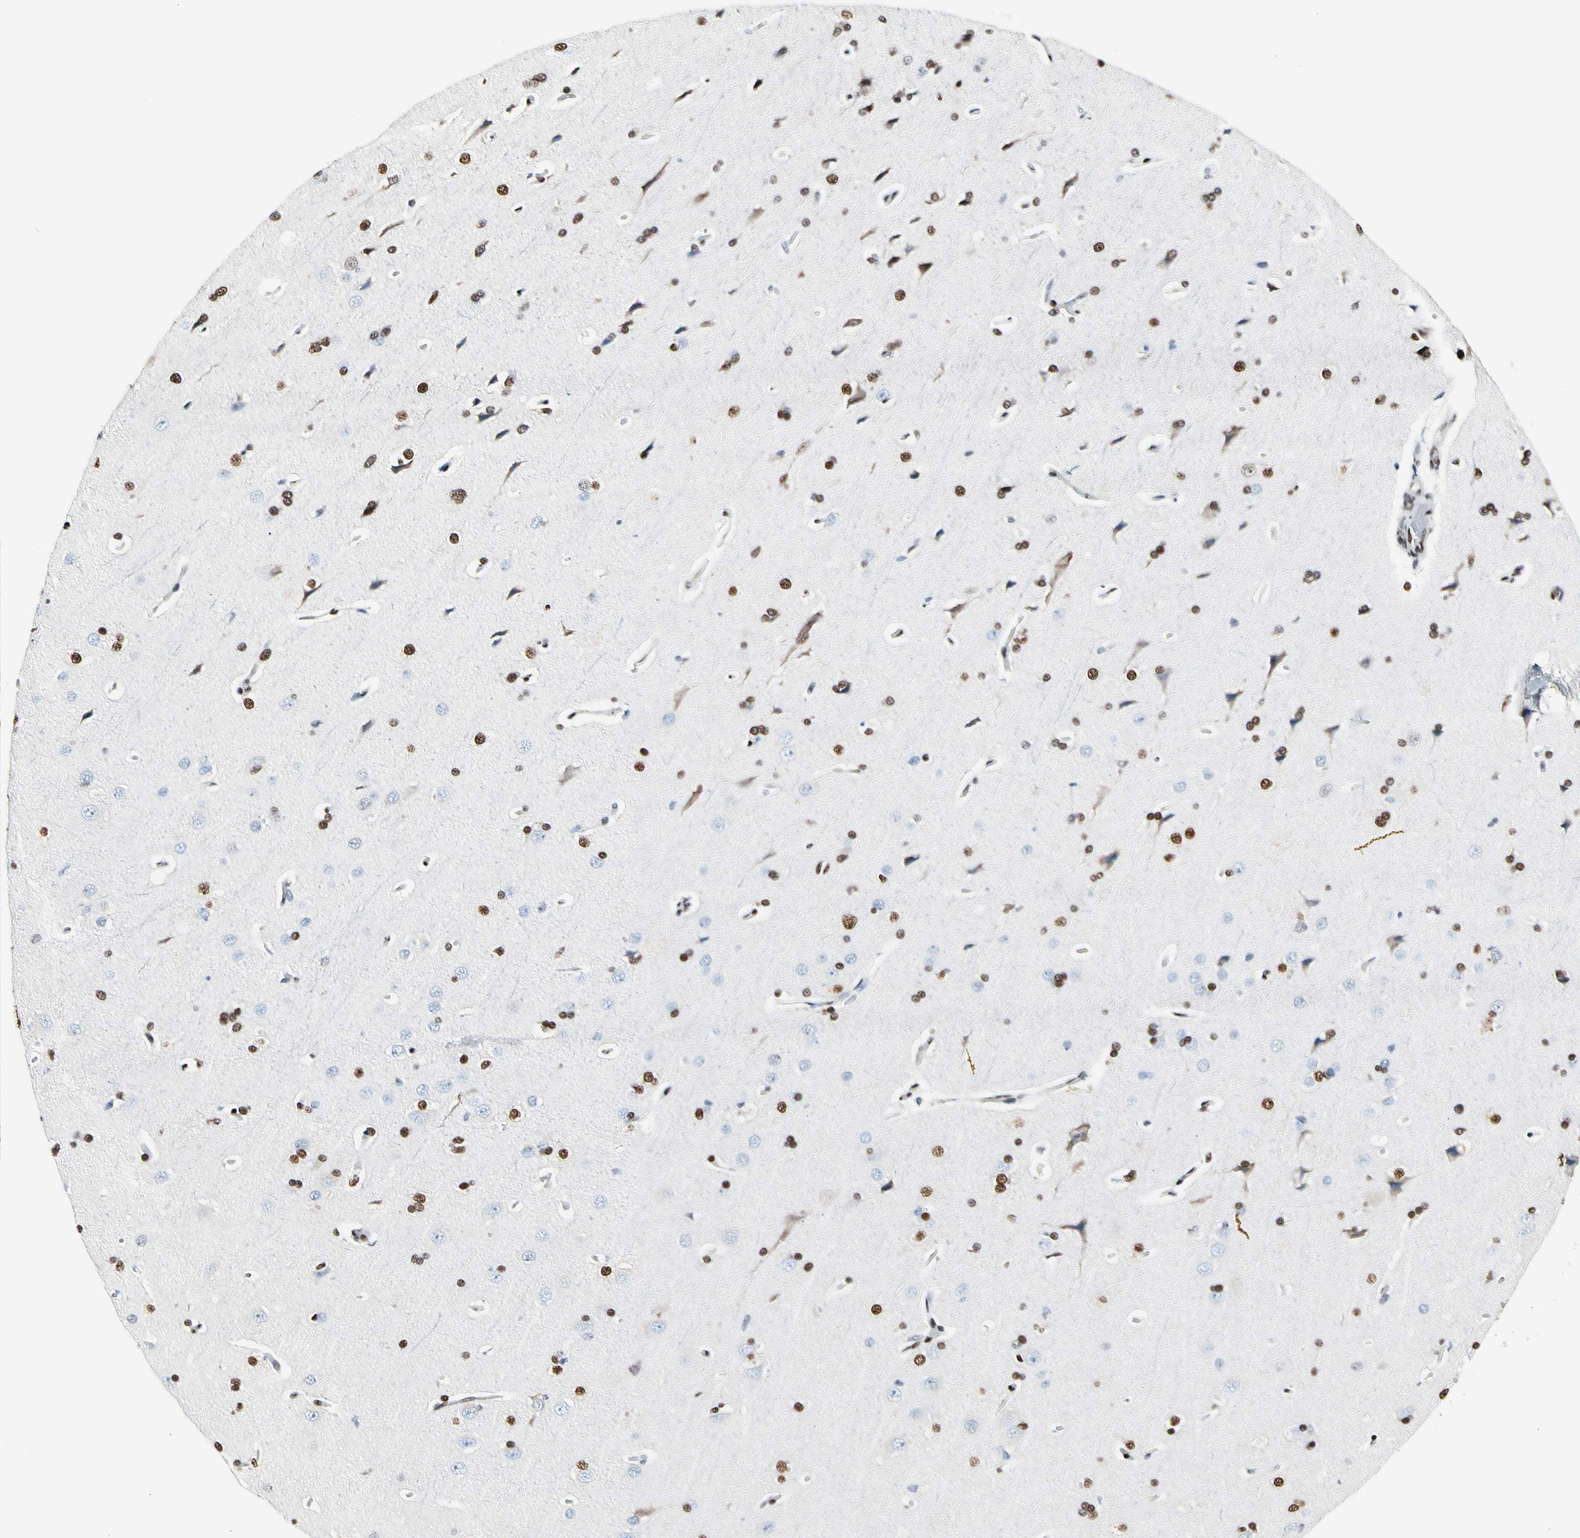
{"staining": {"intensity": "negative", "quantity": "none", "location": "none"}, "tissue": "cerebral cortex", "cell_type": "Endothelial cells", "image_type": "normal", "snomed": [{"axis": "morphology", "description": "Normal tissue, NOS"}, {"axis": "topography", "description": "Cerebral cortex"}], "caption": "Cerebral cortex stained for a protein using immunohistochemistry (IHC) reveals no staining endothelial cells.", "gene": "NFIA", "patient": {"sex": "male", "age": 62}}